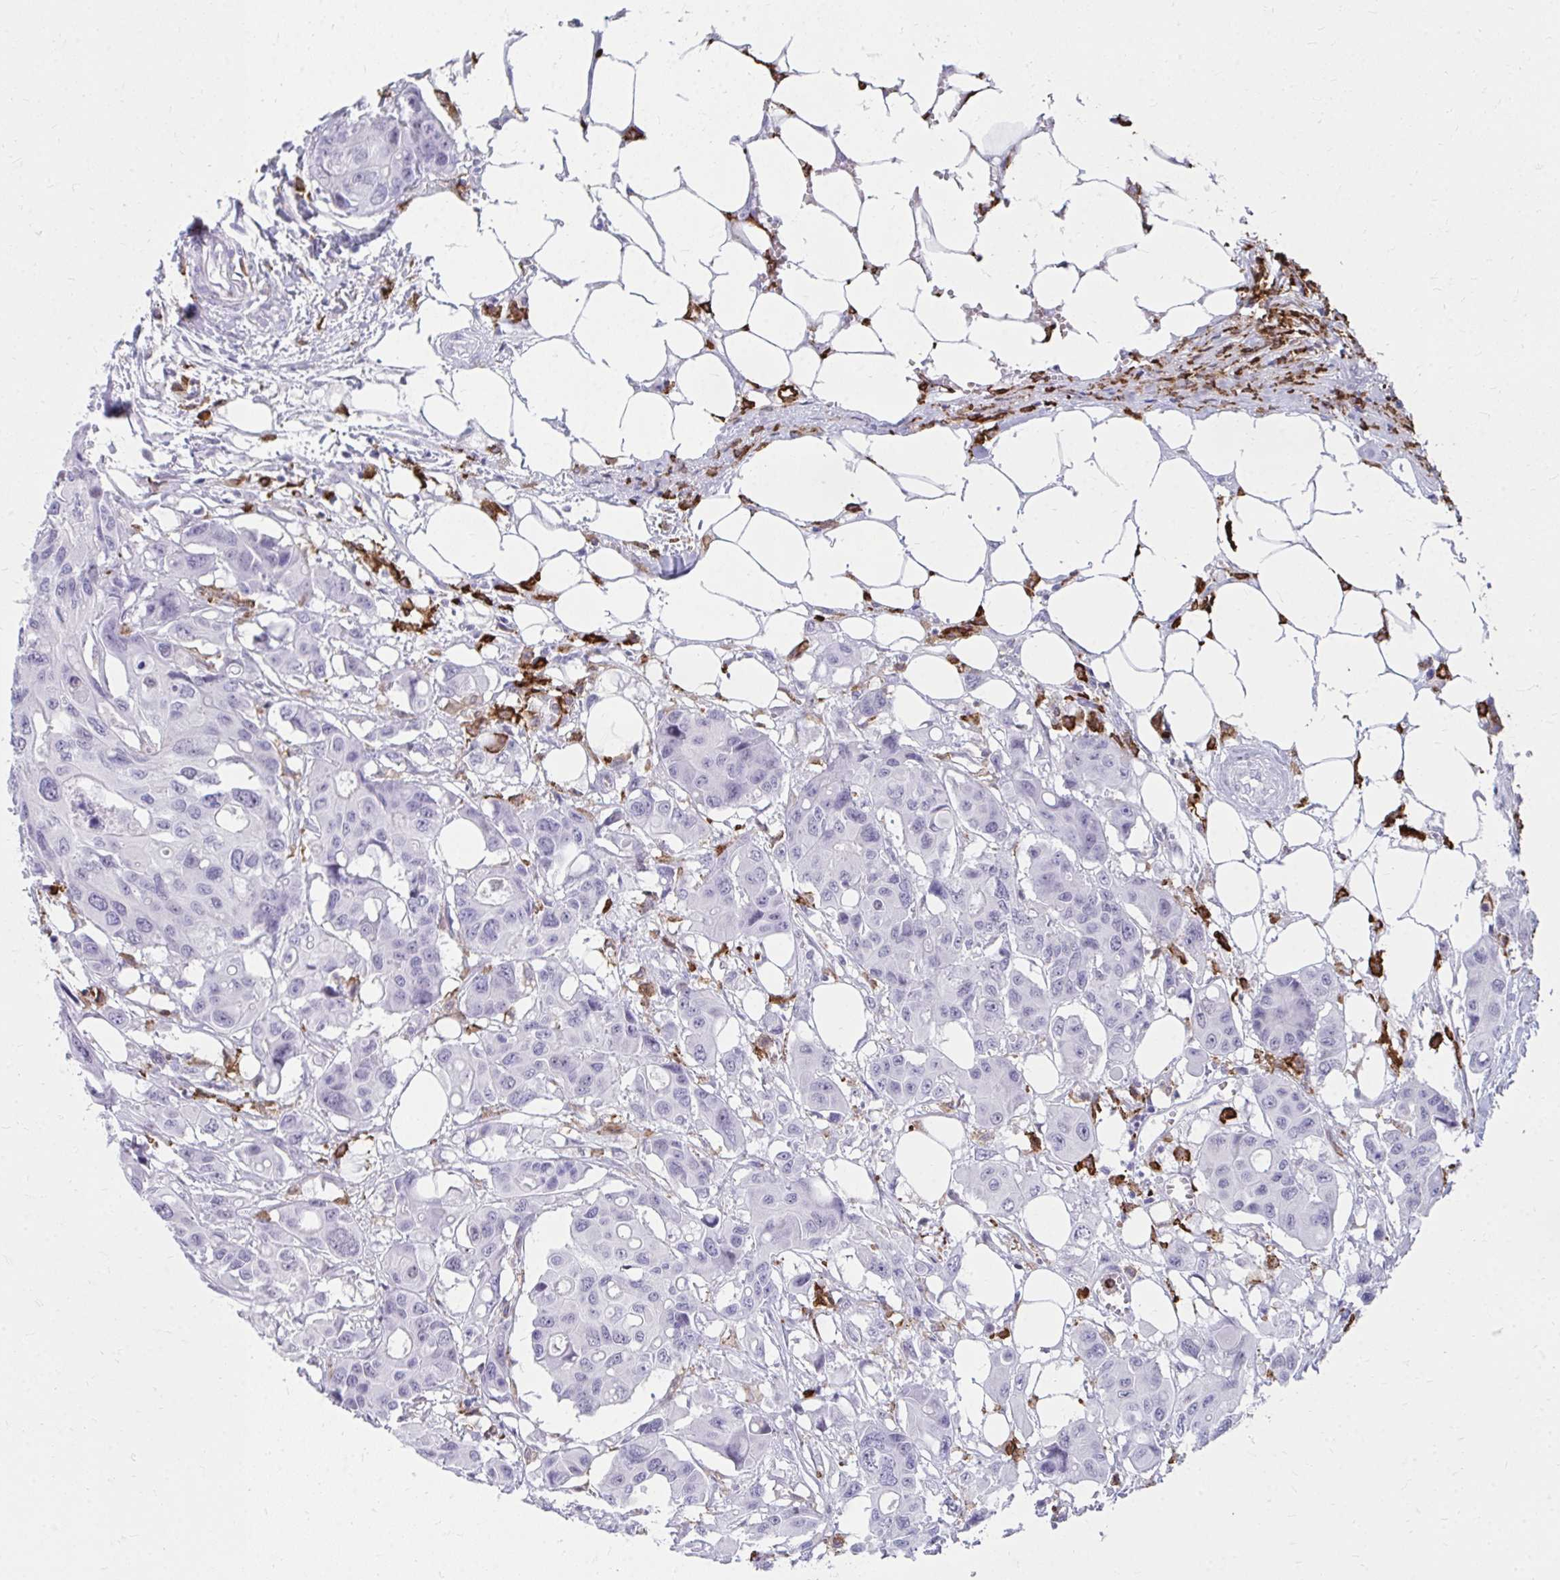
{"staining": {"intensity": "negative", "quantity": "none", "location": "none"}, "tissue": "colorectal cancer", "cell_type": "Tumor cells", "image_type": "cancer", "snomed": [{"axis": "morphology", "description": "Adenocarcinoma, NOS"}, {"axis": "topography", "description": "Colon"}], "caption": "IHC of human colorectal adenocarcinoma shows no expression in tumor cells.", "gene": "CD163", "patient": {"sex": "male", "age": 77}}